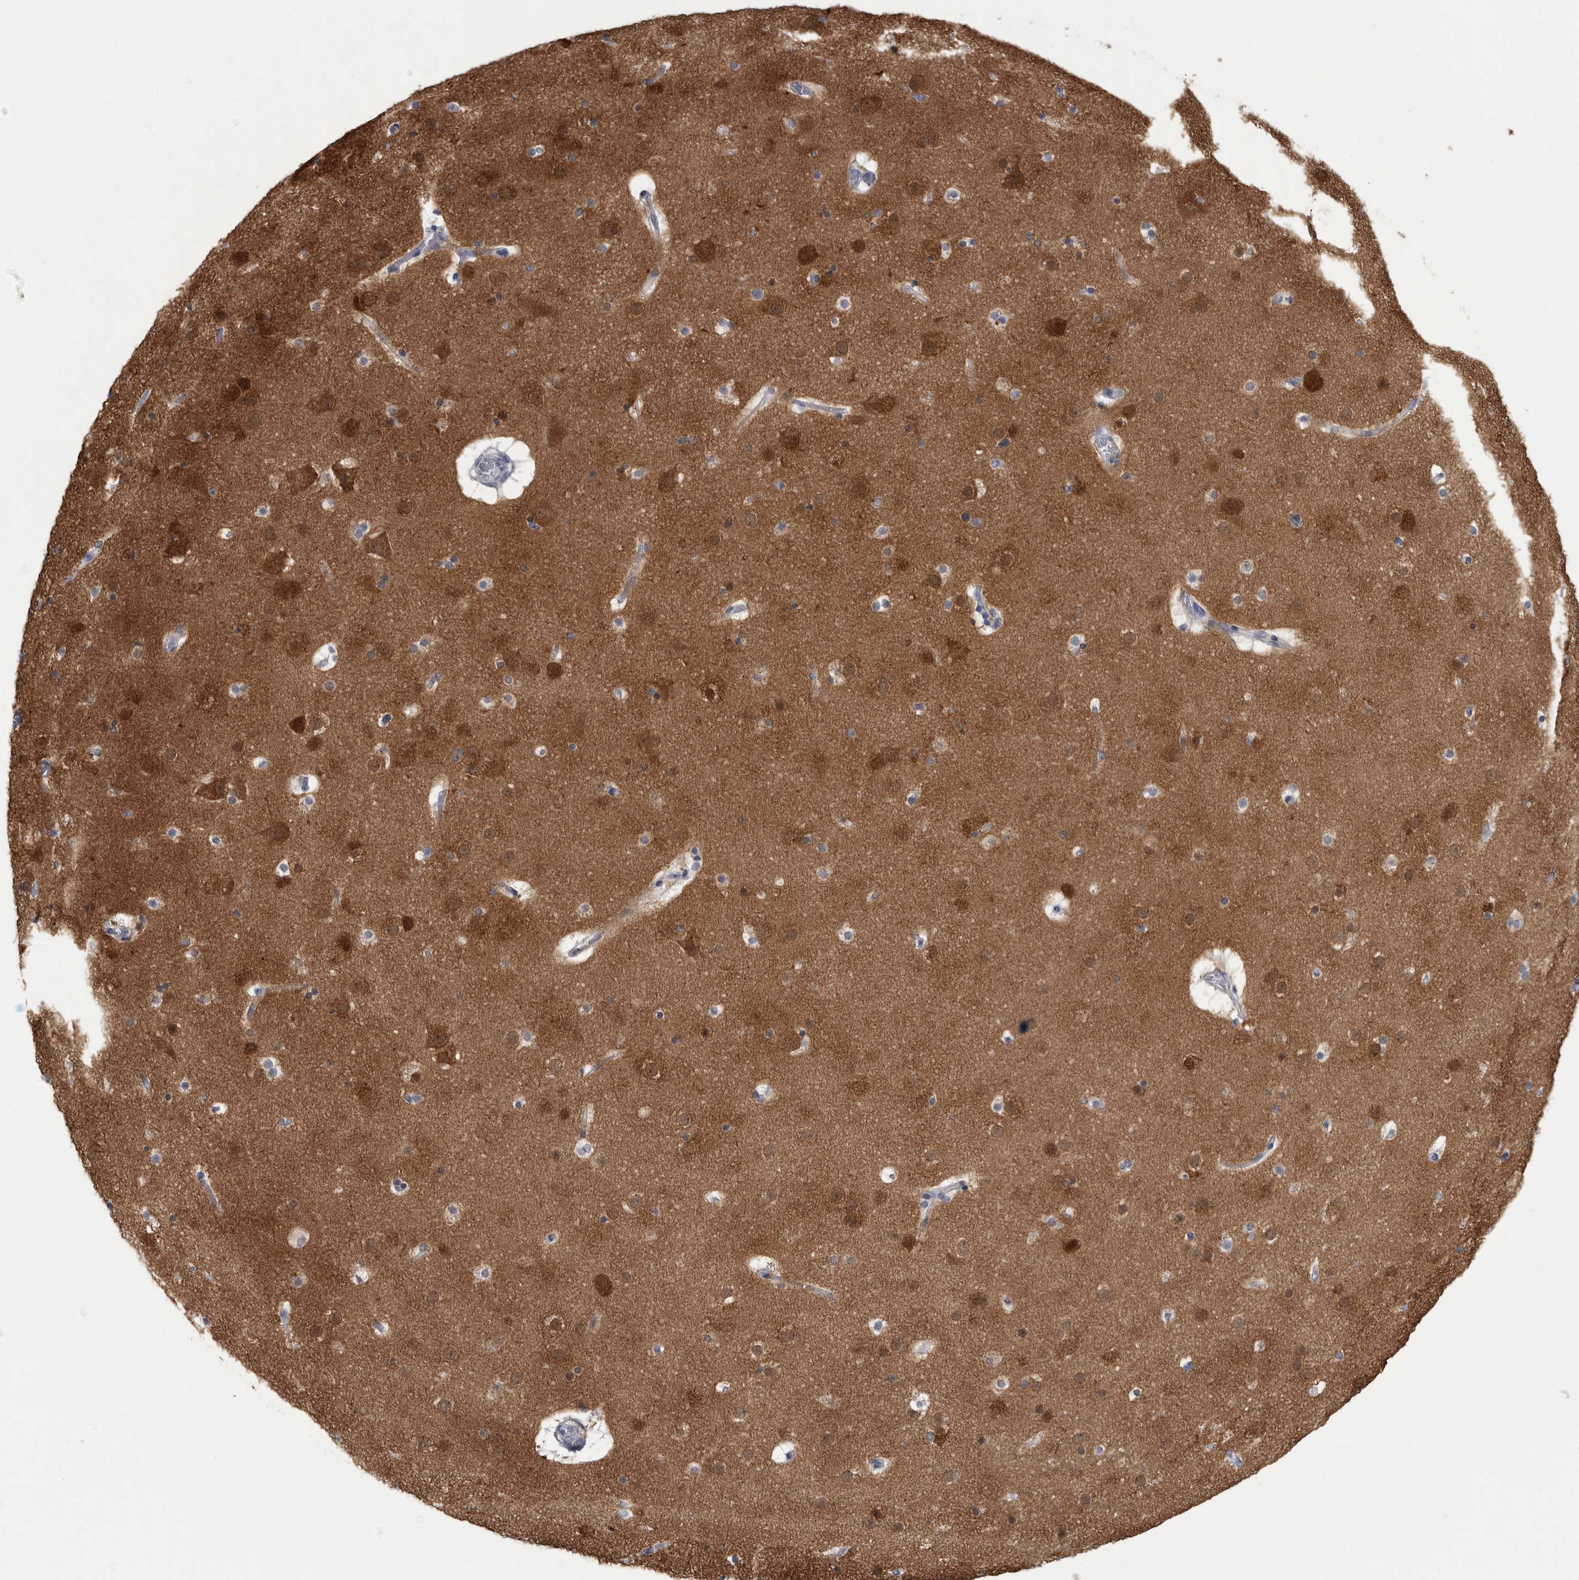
{"staining": {"intensity": "negative", "quantity": "none", "location": "none"}, "tissue": "cerebral cortex", "cell_type": "Endothelial cells", "image_type": "normal", "snomed": [{"axis": "morphology", "description": "Normal tissue, NOS"}, {"axis": "topography", "description": "Cerebral cortex"}], "caption": "This histopathology image is of unremarkable cerebral cortex stained with IHC to label a protein in brown with the nuclei are counter-stained blue. There is no expression in endothelial cells.", "gene": "ACOT7", "patient": {"sex": "male", "age": 57}}